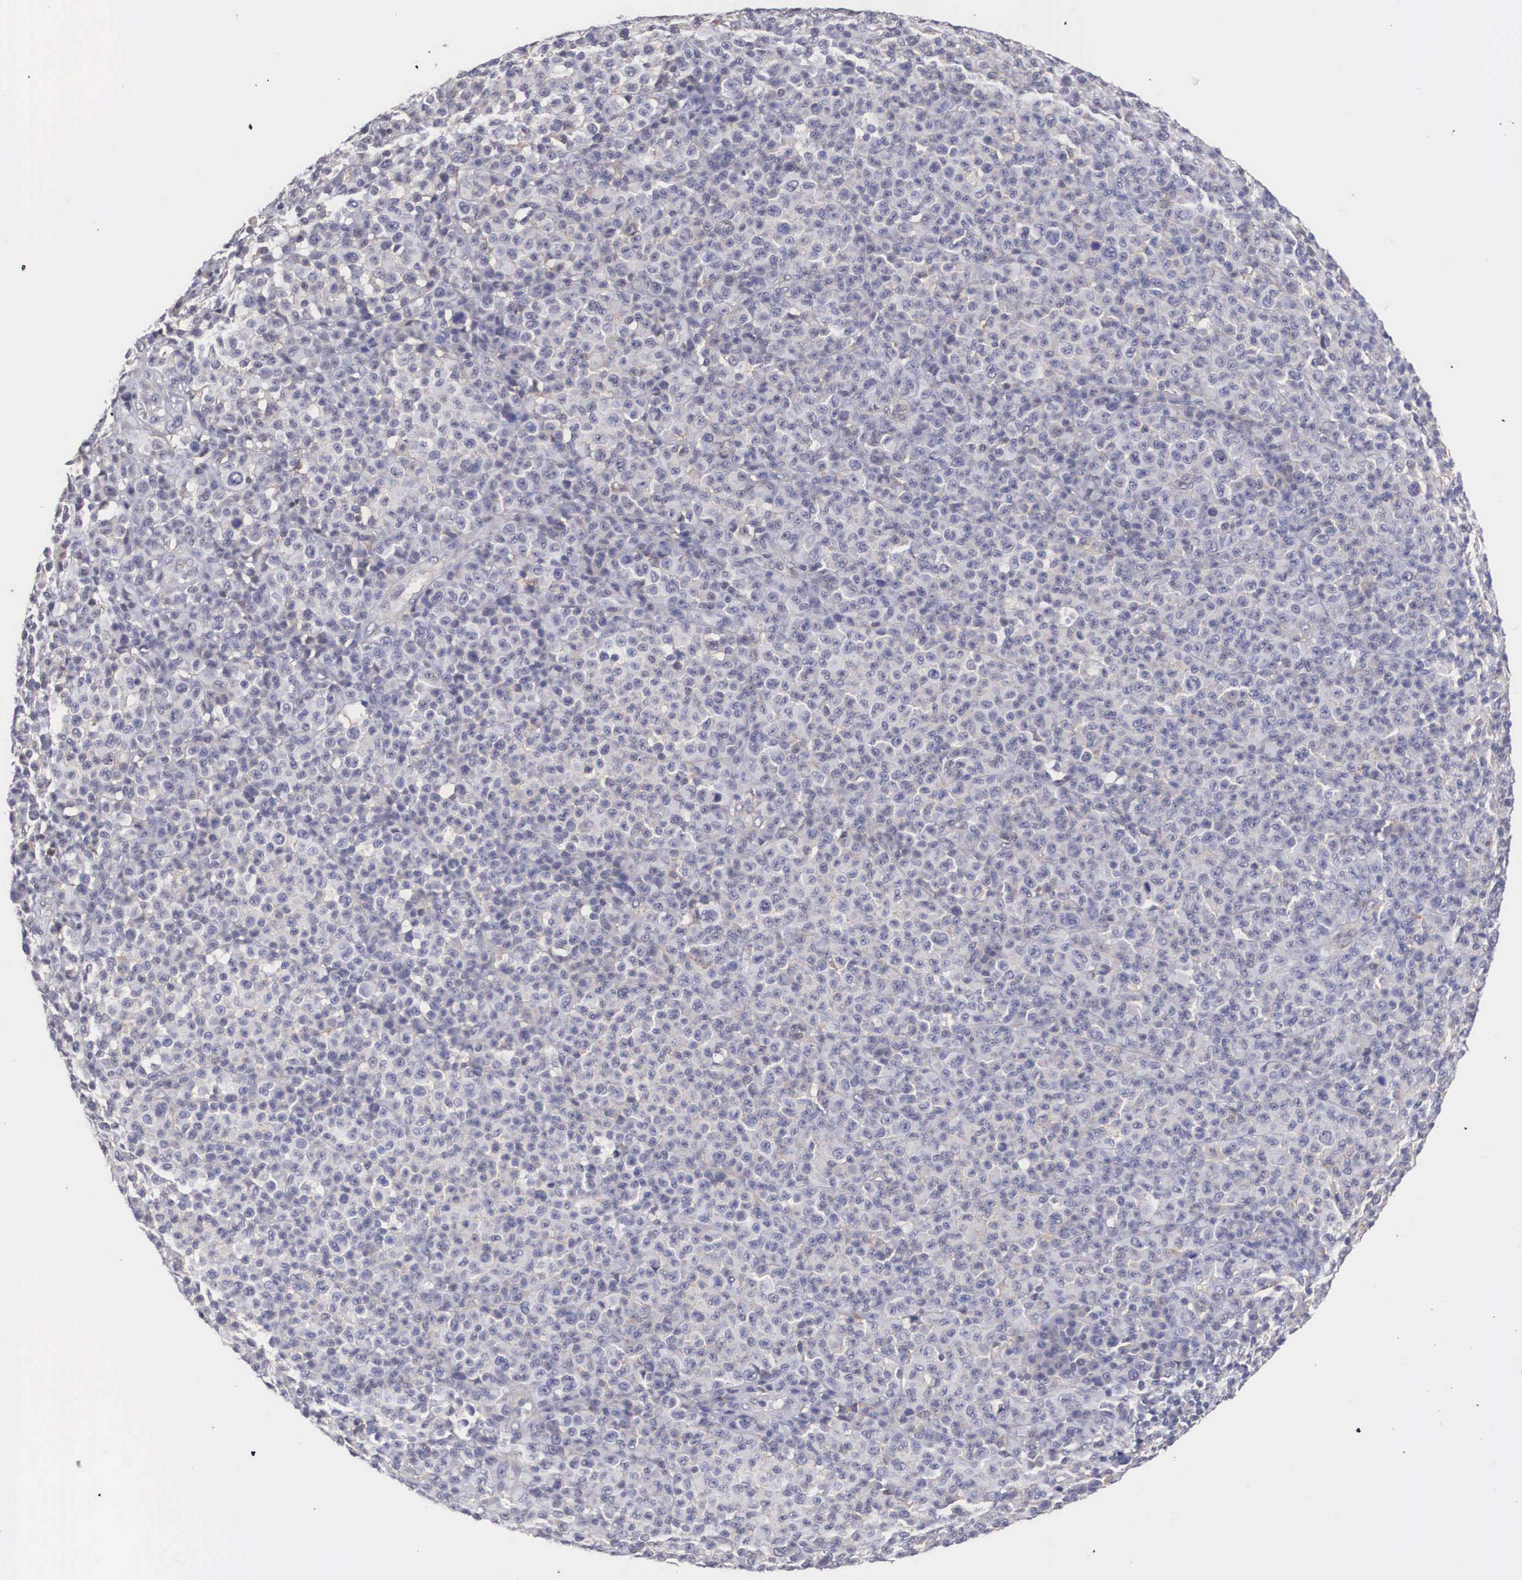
{"staining": {"intensity": "negative", "quantity": "none", "location": "none"}, "tissue": "melanoma", "cell_type": "Tumor cells", "image_type": "cancer", "snomed": [{"axis": "morphology", "description": "Malignant melanoma, Metastatic site"}, {"axis": "topography", "description": "Skin"}], "caption": "Immunohistochemistry photomicrograph of neoplastic tissue: melanoma stained with DAB reveals no significant protein expression in tumor cells.", "gene": "NR4A2", "patient": {"sex": "male", "age": 32}}